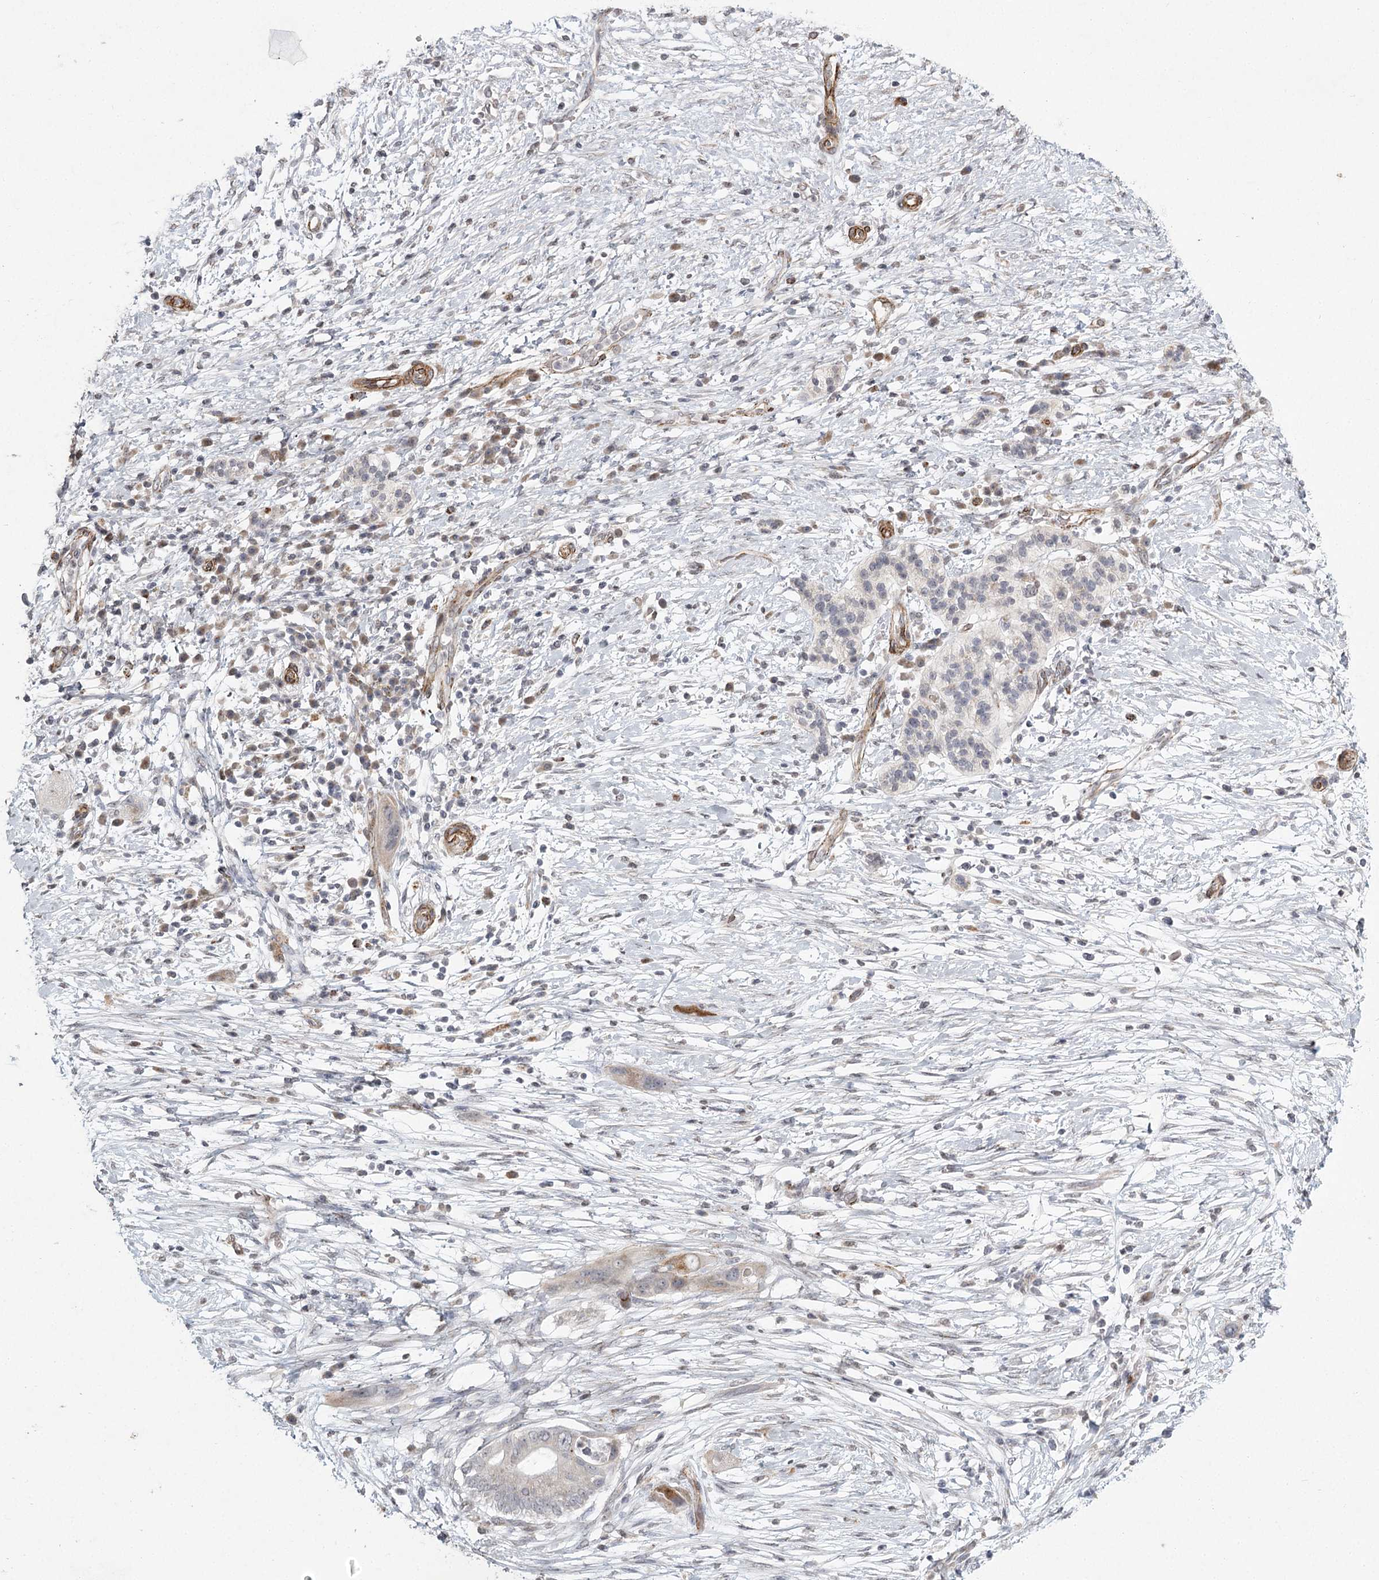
{"staining": {"intensity": "negative", "quantity": "none", "location": "none"}, "tissue": "pancreatic cancer", "cell_type": "Tumor cells", "image_type": "cancer", "snomed": [{"axis": "morphology", "description": "Adenocarcinoma, NOS"}, {"axis": "topography", "description": "Pancreas"}], "caption": "This is a micrograph of immunohistochemistry (IHC) staining of adenocarcinoma (pancreatic), which shows no staining in tumor cells.", "gene": "MEPE", "patient": {"sex": "male", "age": 68}}